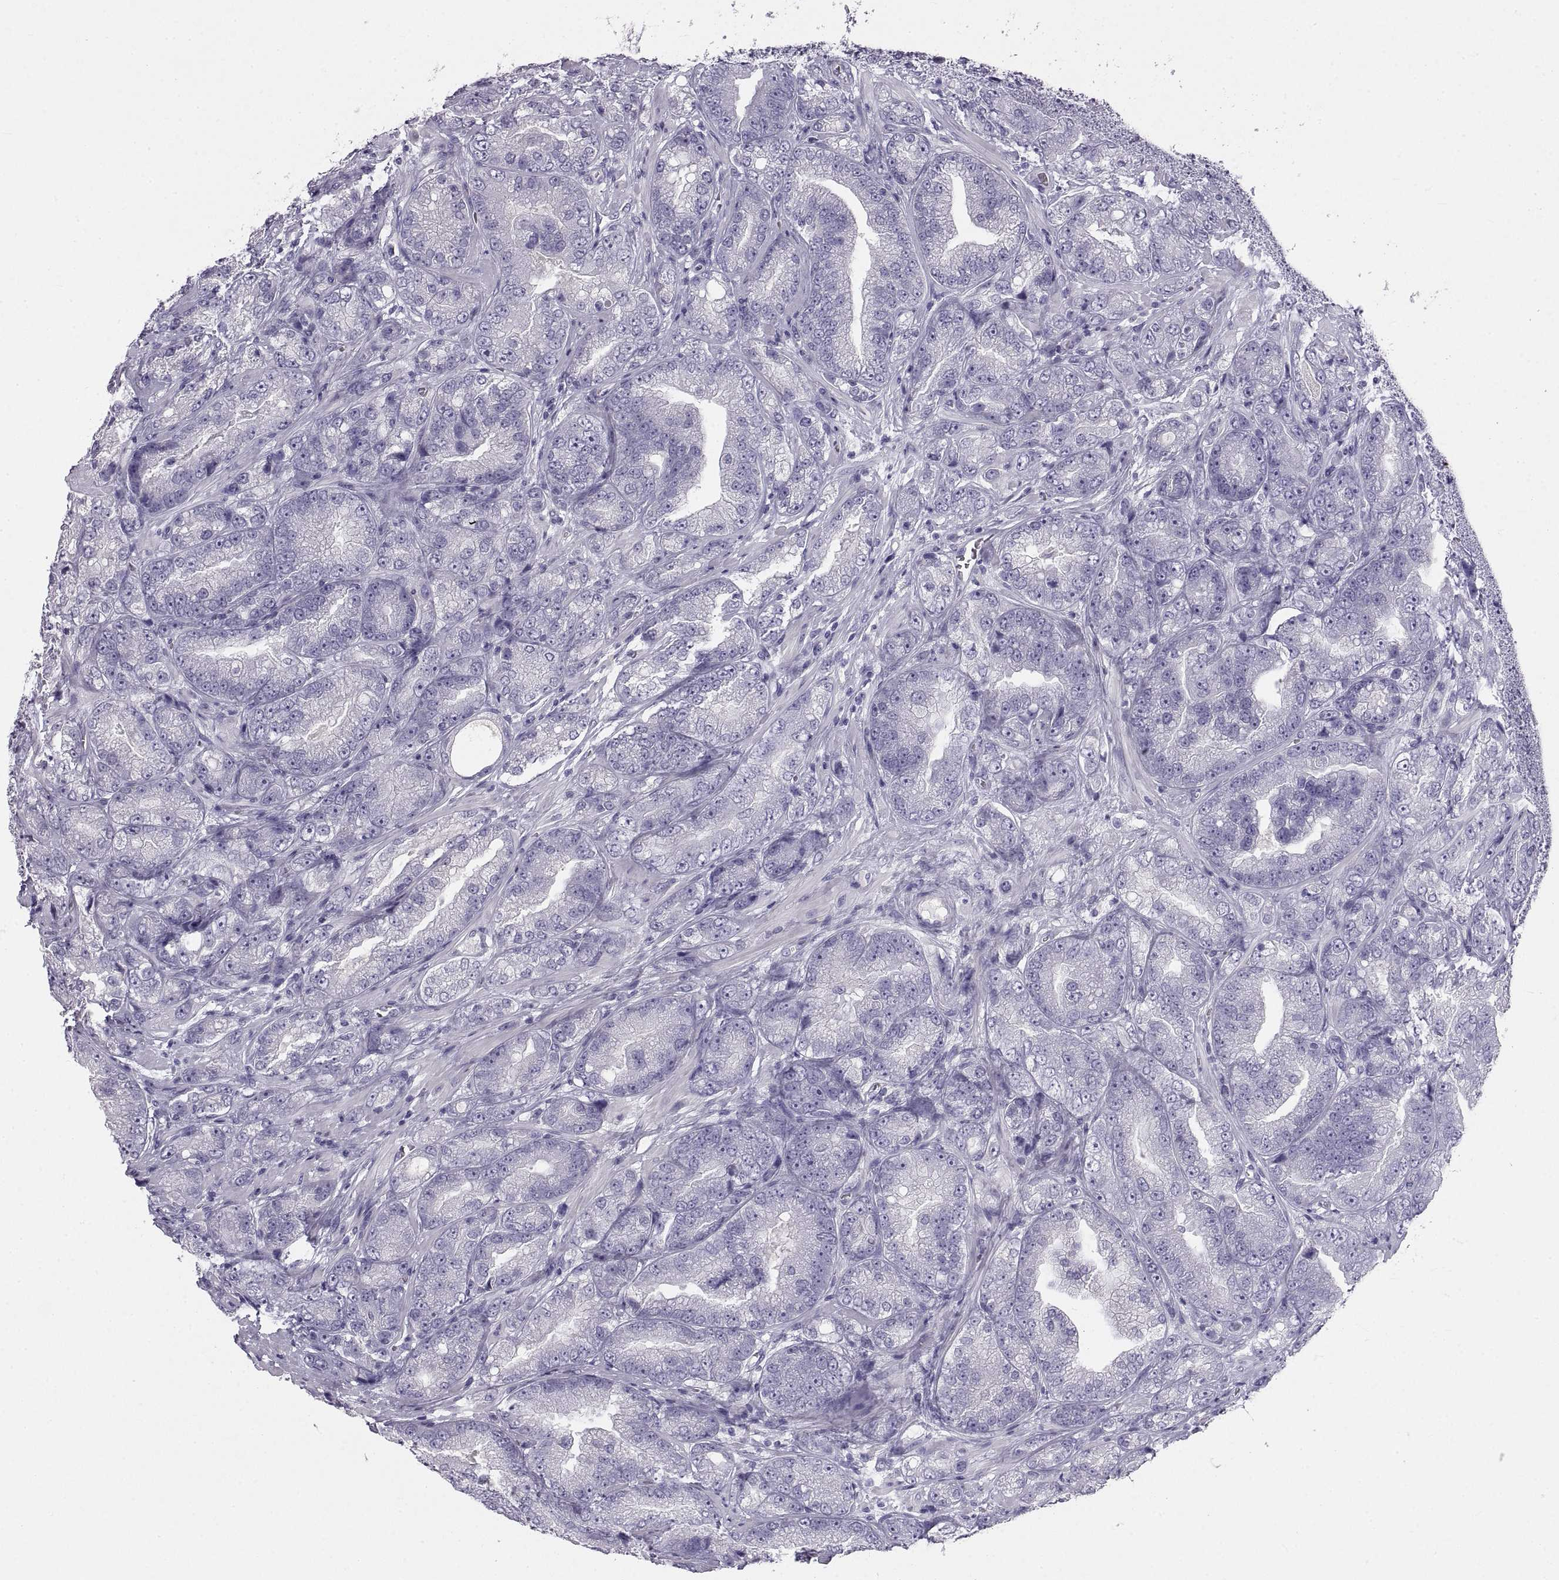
{"staining": {"intensity": "negative", "quantity": "none", "location": "none"}, "tissue": "prostate cancer", "cell_type": "Tumor cells", "image_type": "cancer", "snomed": [{"axis": "morphology", "description": "Adenocarcinoma, NOS"}, {"axis": "topography", "description": "Prostate"}], "caption": "Immunohistochemical staining of prostate cancer reveals no significant expression in tumor cells.", "gene": "CRYBB3", "patient": {"sex": "male", "age": 63}}